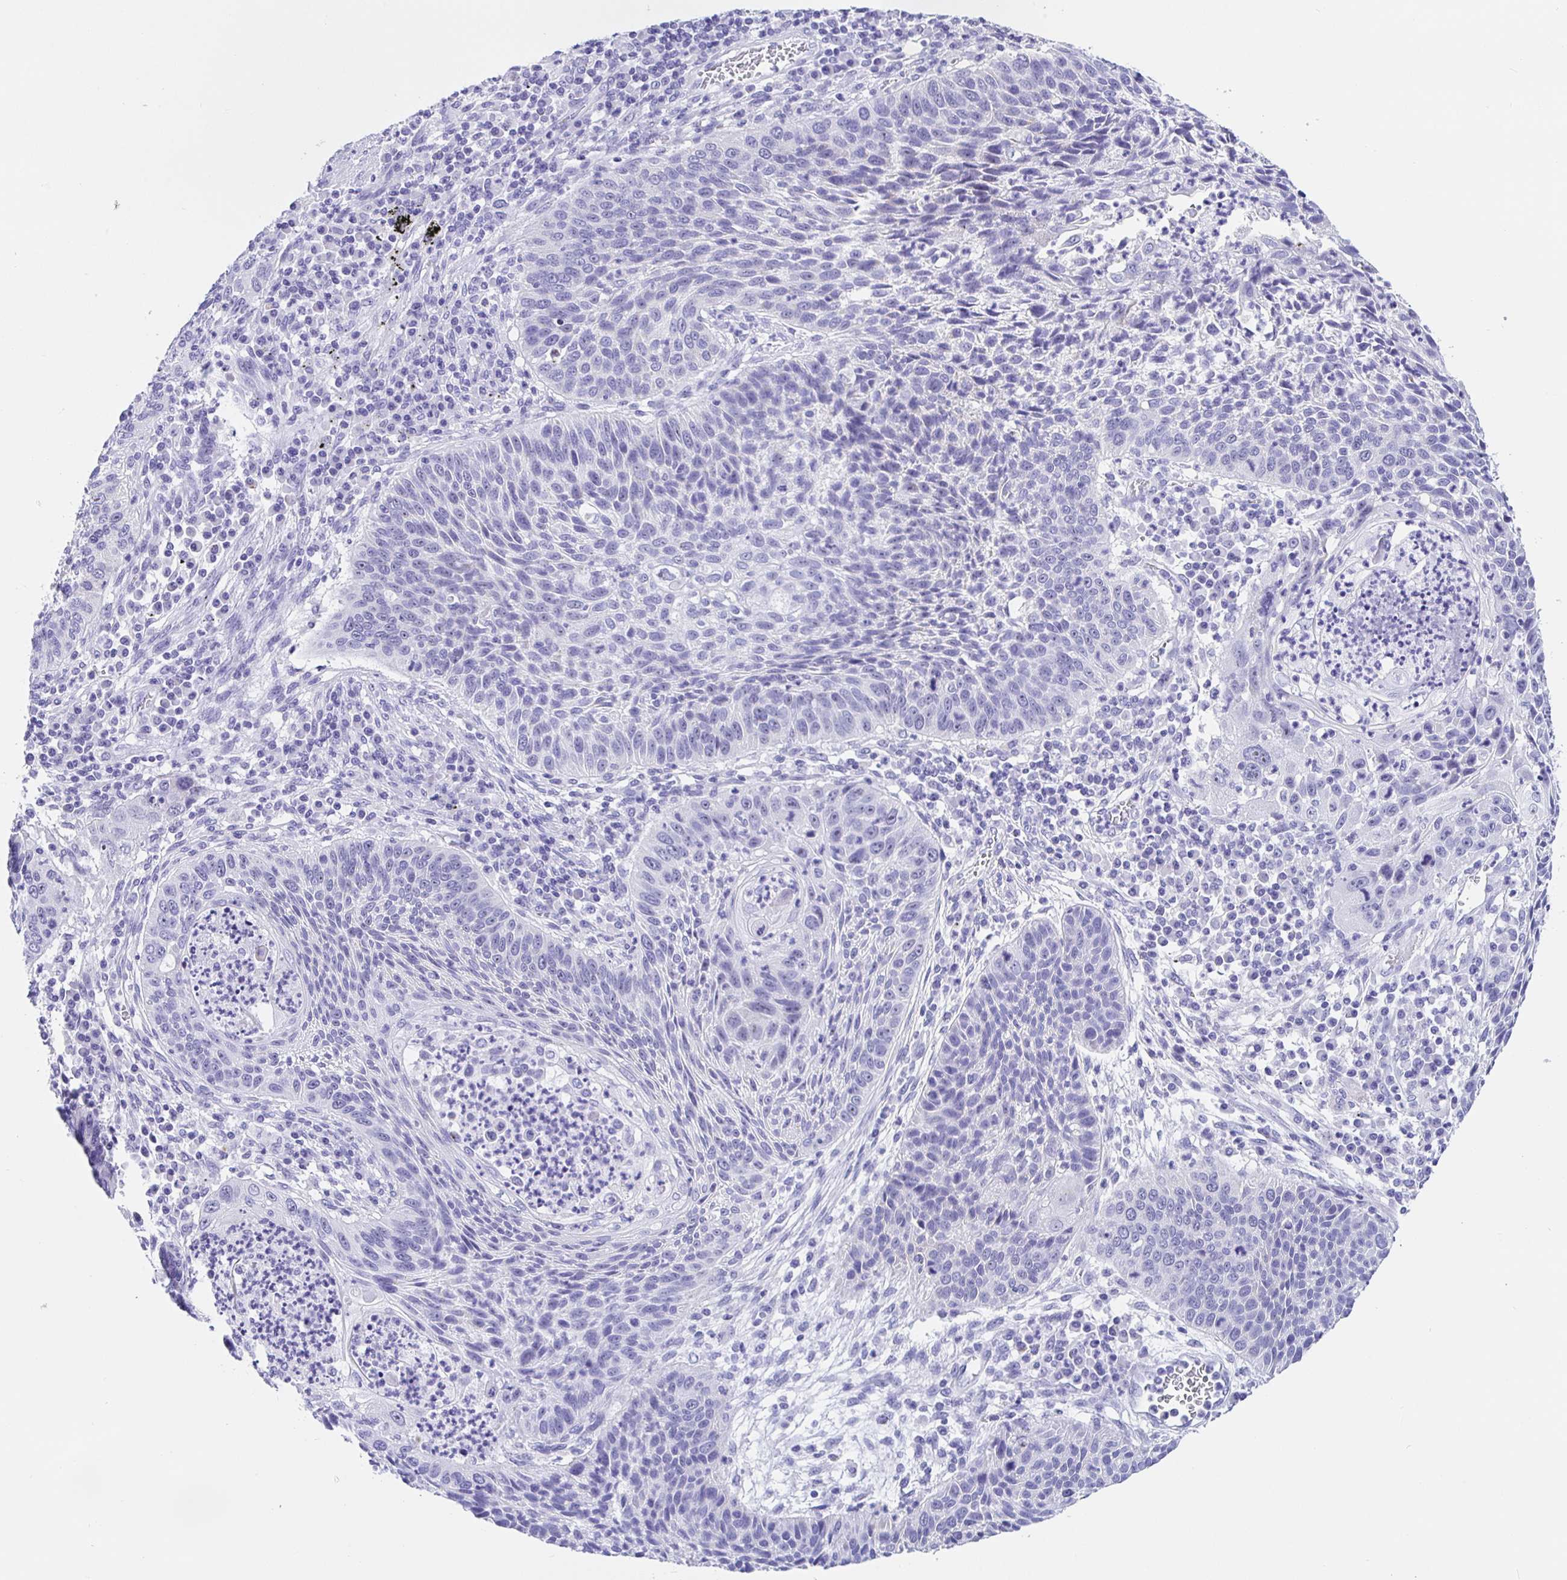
{"staining": {"intensity": "negative", "quantity": "none", "location": "none"}, "tissue": "lung cancer", "cell_type": "Tumor cells", "image_type": "cancer", "snomed": [{"axis": "morphology", "description": "Squamous cell carcinoma, NOS"}, {"axis": "morphology", "description": "Squamous cell carcinoma, metastatic, NOS"}, {"axis": "topography", "description": "Lung"}, {"axis": "topography", "description": "Pleura, NOS"}], "caption": "Immunohistochemical staining of human squamous cell carcinoma (lung) reveals no significant positivity in tumor cells.", "gene": "PRAMEF19", "patient": {"sex": "male", "age": 72}}